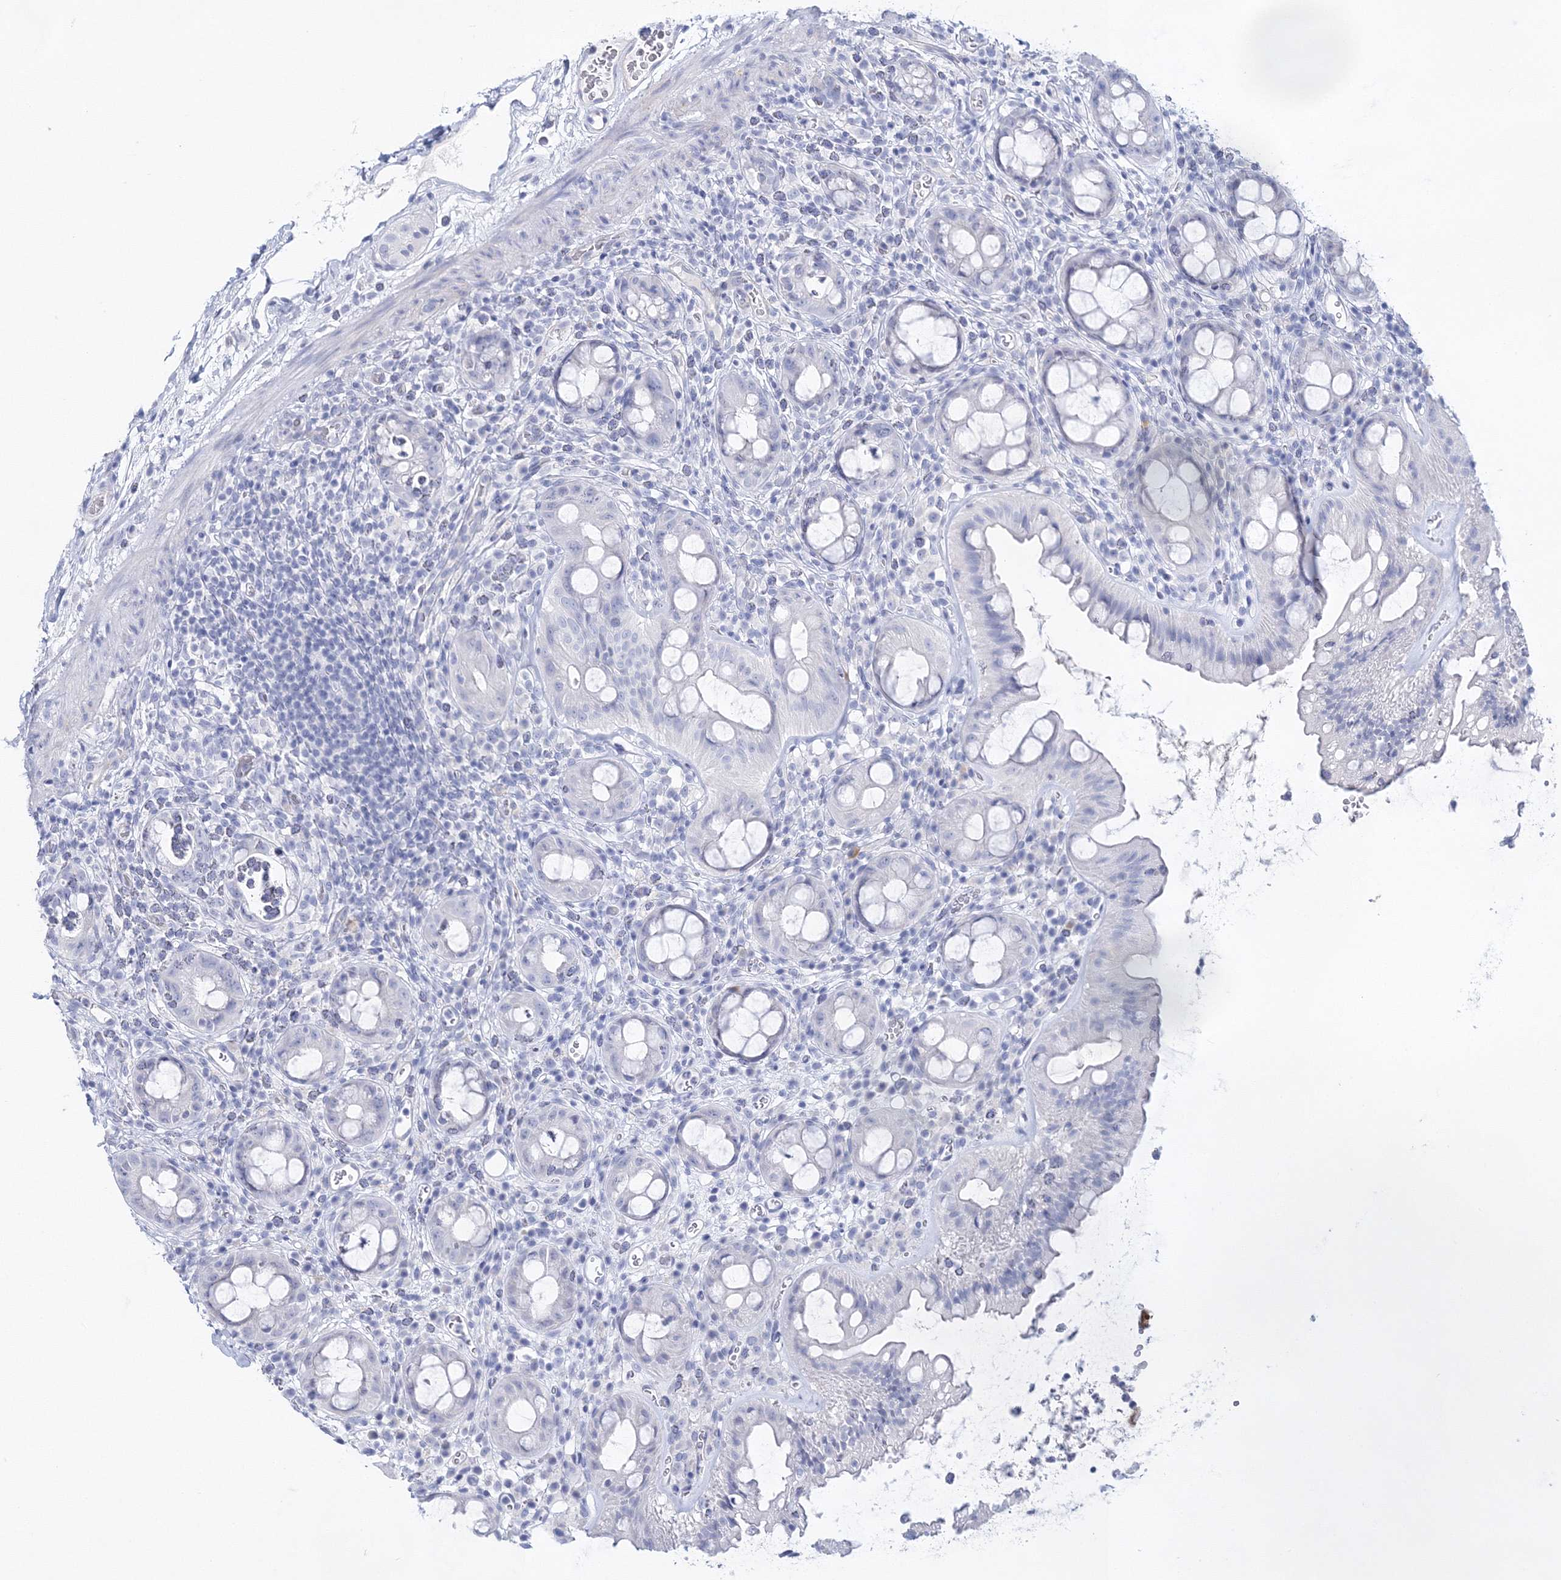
{"staining": {"intensity": "negative", "quantity": "none", "location": "none"}, "tissue": "rectum", "cell_type": "Glandular cells", "image_type": "normal", "snomed": [{"axis": "morphology", "description": "Normal tissue, NOS"}, {"axis": "topography", "description": "Rectum"}], "caption": "Immunohistochemistry (IHC) histopathology image of unremarkable rectum: human rectum stained with DAB exhibits no significant protein staining in glandular cells.", "gene": "MYOZ2", "patient": {"sex": "female", "age": 57}}